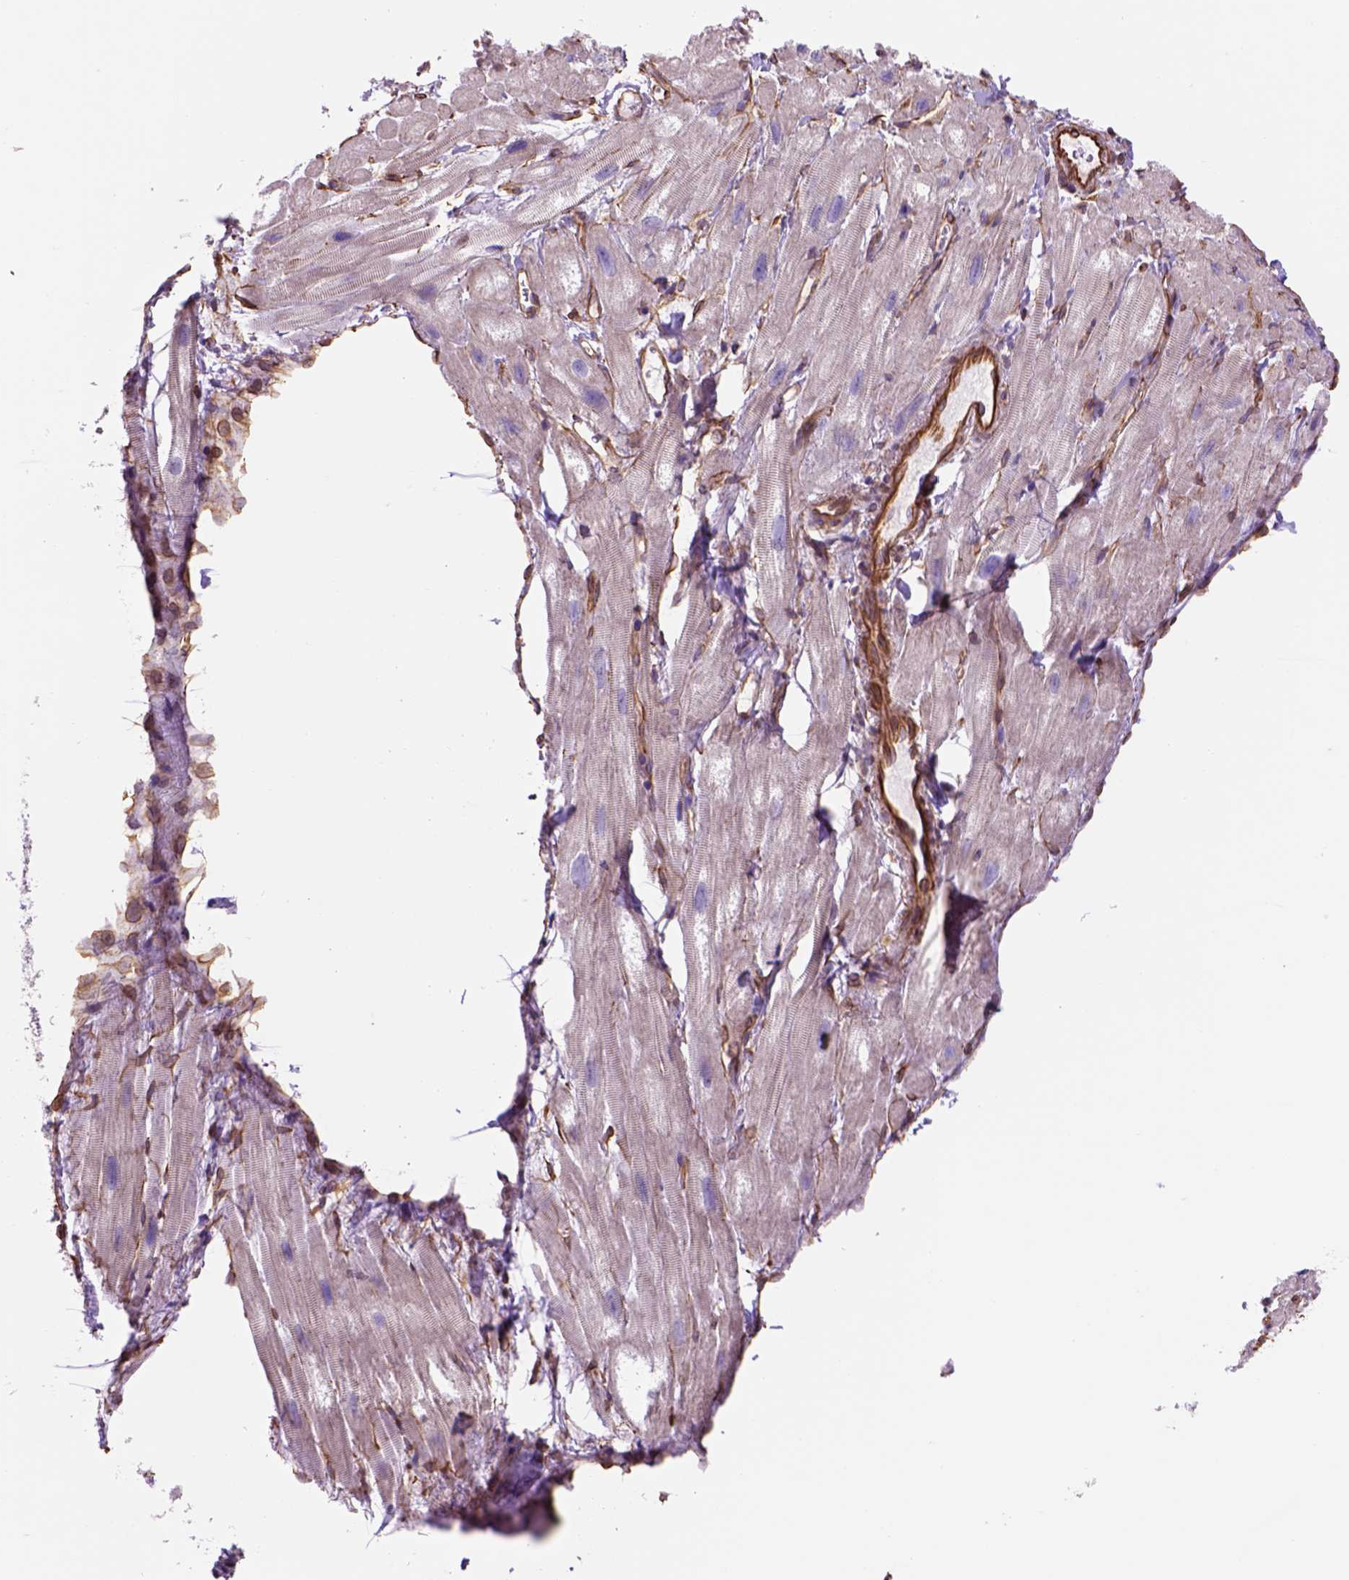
{"staining": {"intensity": "negative", "quantity": "none", "location": "none"}, "tissue": "heart muscle", "cell_type": "Cardiomyocytes", "image_type": "normal", "snomed": [{"axis": "morphology", "description": "Normal tissue, NOS"}, {"axis": "topography", "description": "Heart"}], "caption": "The micrograph exhibits no significant expression in cardiomyocytes of heart muscle.", "gene": "ZZZ3", "patient": {"sex": "female", "age": 62}}